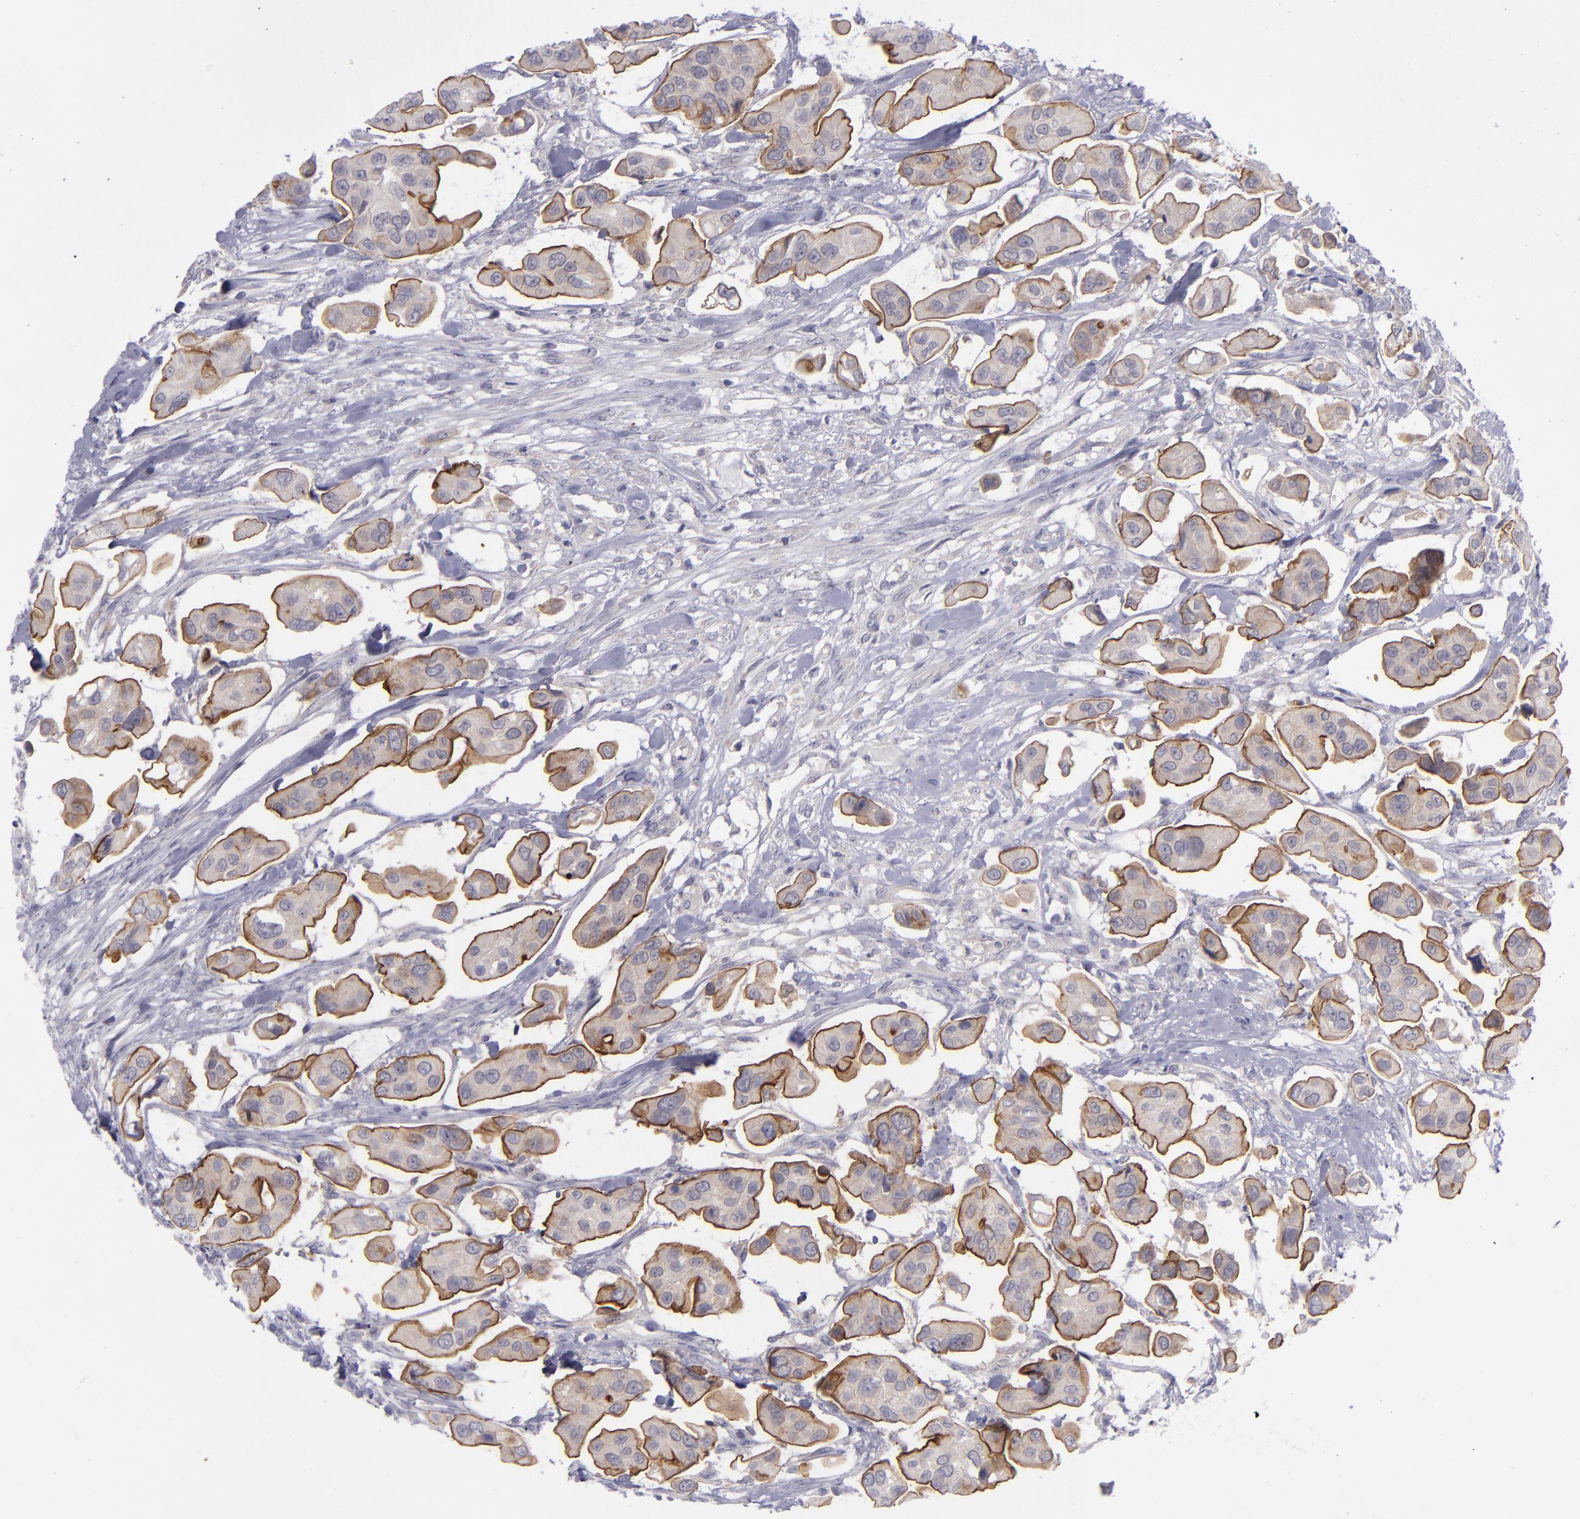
{"staining": {"intensity": "moderate", "quantity": ">75%", "location": "cytoplasmic/membranous"}, "tissue": "urothelial cancer", "cell_type": "Tumor cells", "image_type": "cancer", "snomed": [{"axis": "morphology", "description": "Adenocarcinoma, NOS"}, {"axis": "topography", "description": "Urinary bladder"}], "caption": "Immunohistochemical staining of adenocarcinoma reveals medium levels of moderate cytoplasmic/membranous protein expression in about >75% of tumor cells. The protein of interest is stained brown, and the nuclei are stained in blue (DAB (3,3'-diaminobenzidine) IHC with brightfield microscopy, high magnification).", "gene": "EVPL", "patient": {"sex": "male", "age": 61}}